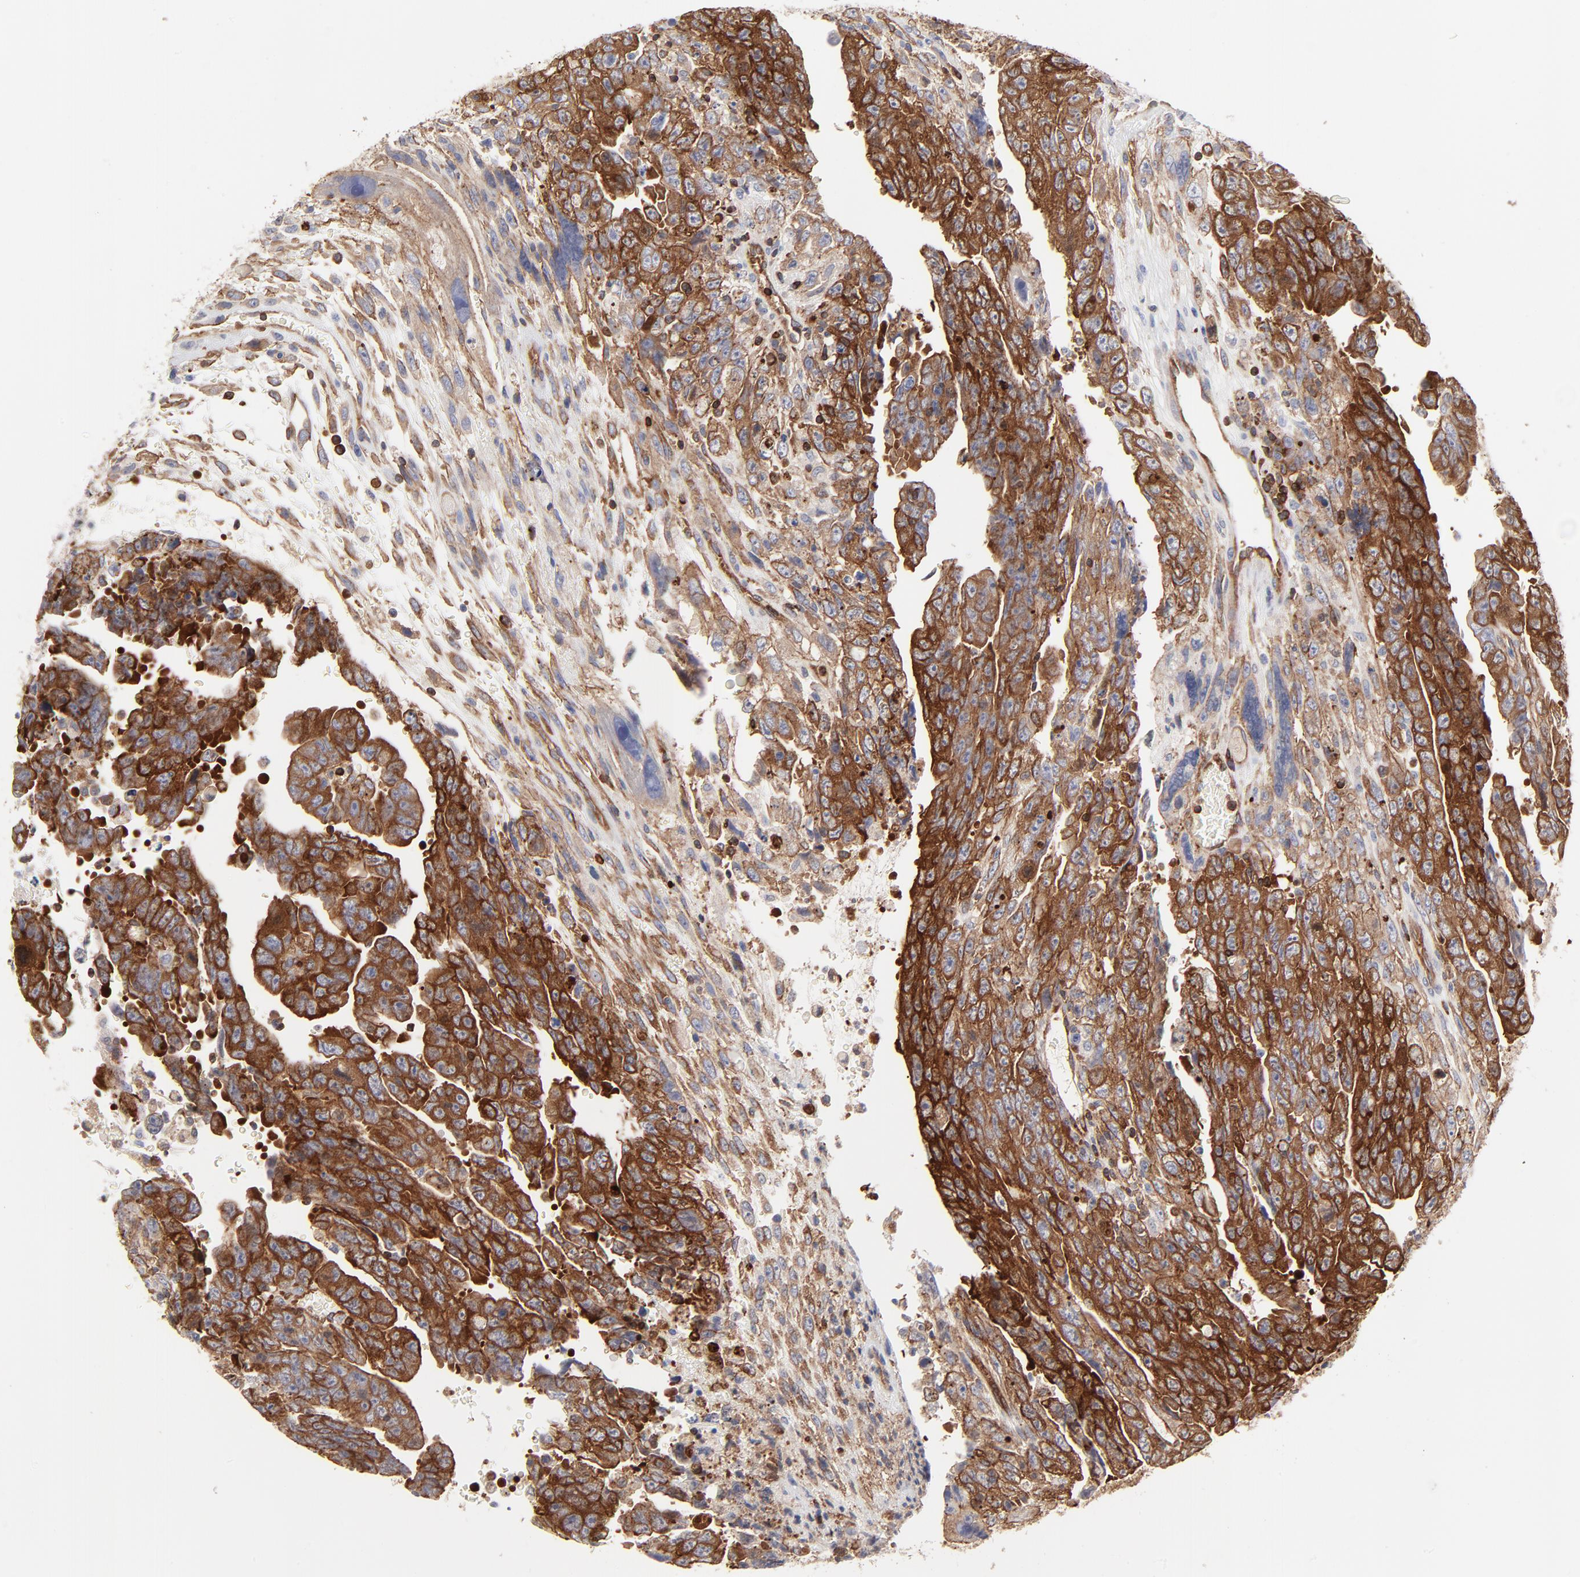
{"staining": {"intensity": "strong", "quantity": ">75%", "location": "cytoplasmic/membranous"}, "tissue": "testis cancer", "cell_type": "Tumor cells", "image_type": "cancer", "snomed": [{"axis": "morphology", "description": "Carcinoma, Embryonal, NOS"}, {"axis": "topography", "description": "Testis"}], "caption": "This histopathology image demonstrates IHC staining of human testis cancer (embryonal carcinoma), with high strong cytoplasmic/membranous expression in approximately >75% of tumor cells.", "gene": "PXN", "patient": {"sex": "male", "age": 28}}